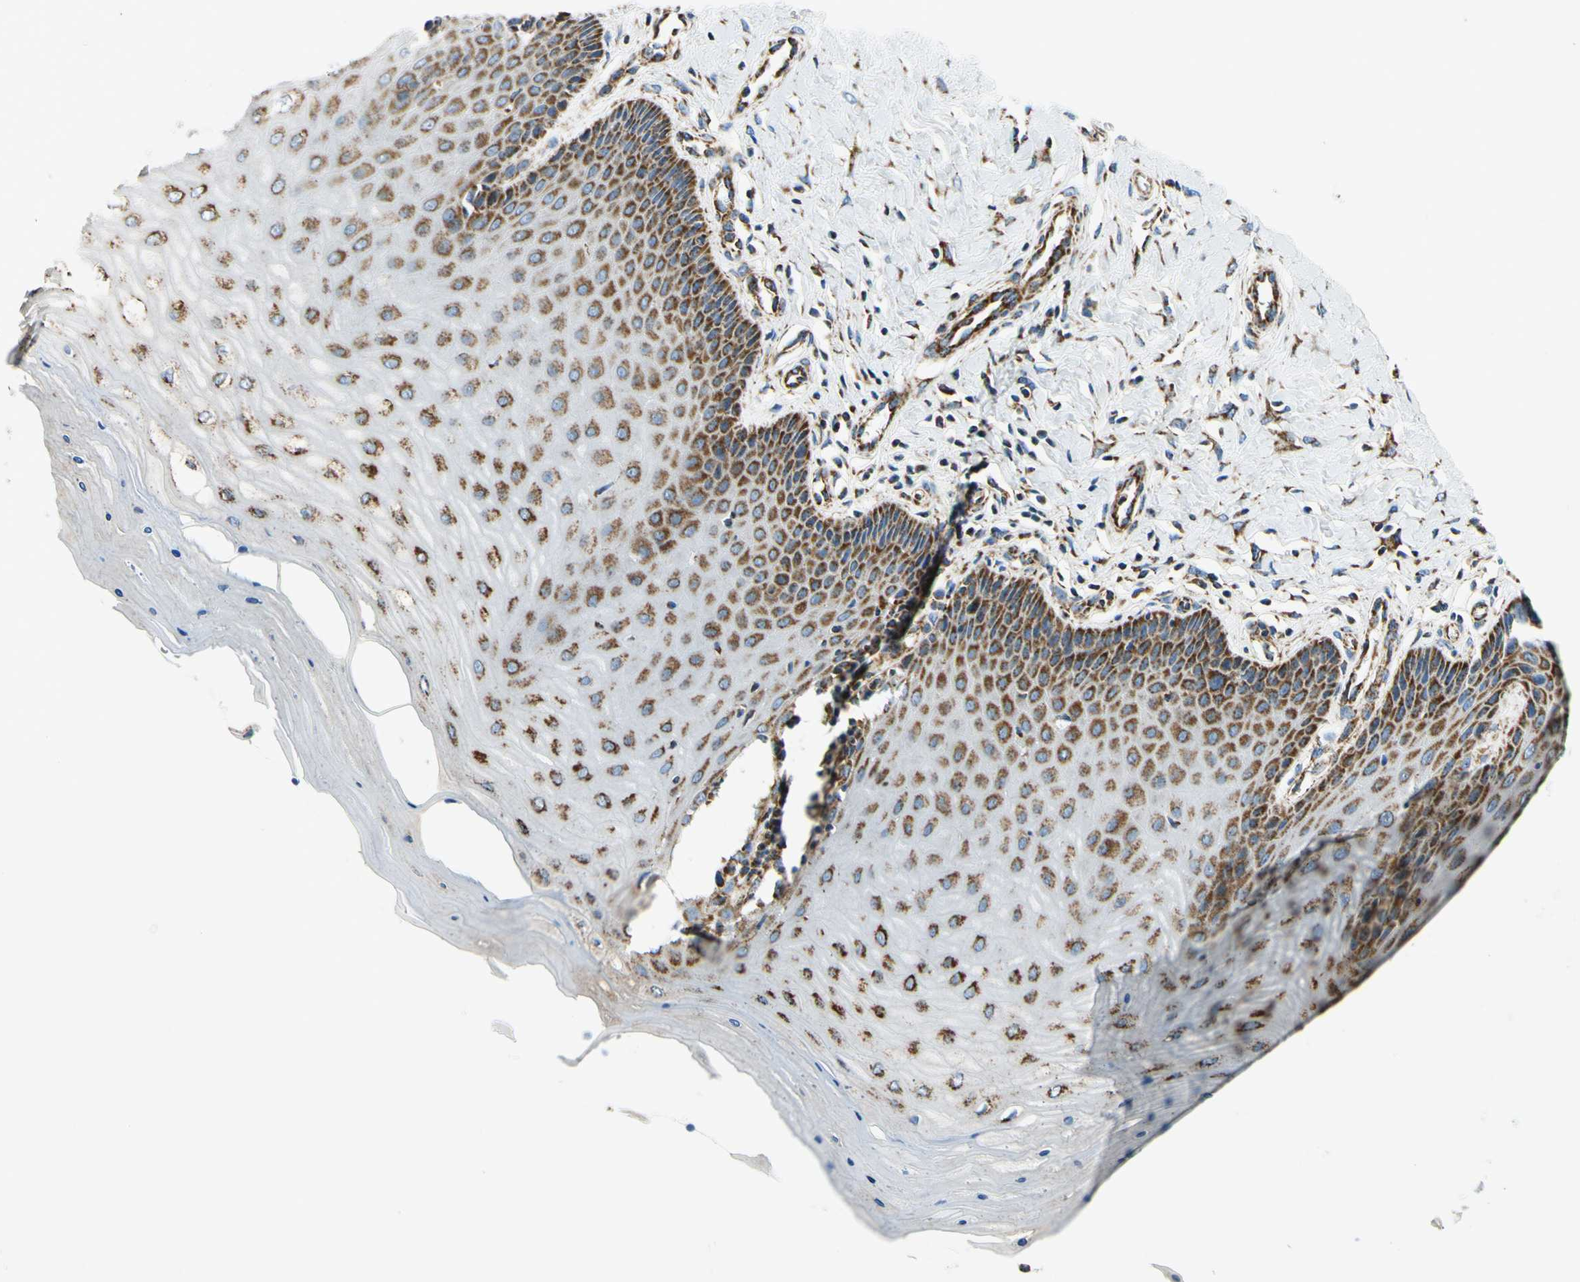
{"staining": {"intensity": "strong", "quantity": ">75%", "location": "cytoplasmic/membranous"}, "tissue": "cervix", "cell_type": "Glandular cells", "image_type": "normal", "snomed": [{"axis": "morphology", "description": "Normal tissue, NOS"}, {"axis": "topography", "description": "Cervix"}], "caption": "Protein analysis of benign cervix displays strong cytoplasmic/membranous expression in about >75% of glandular cells.", "gene": "MAVS", "patient": {"sex": "female", "age": 55}}